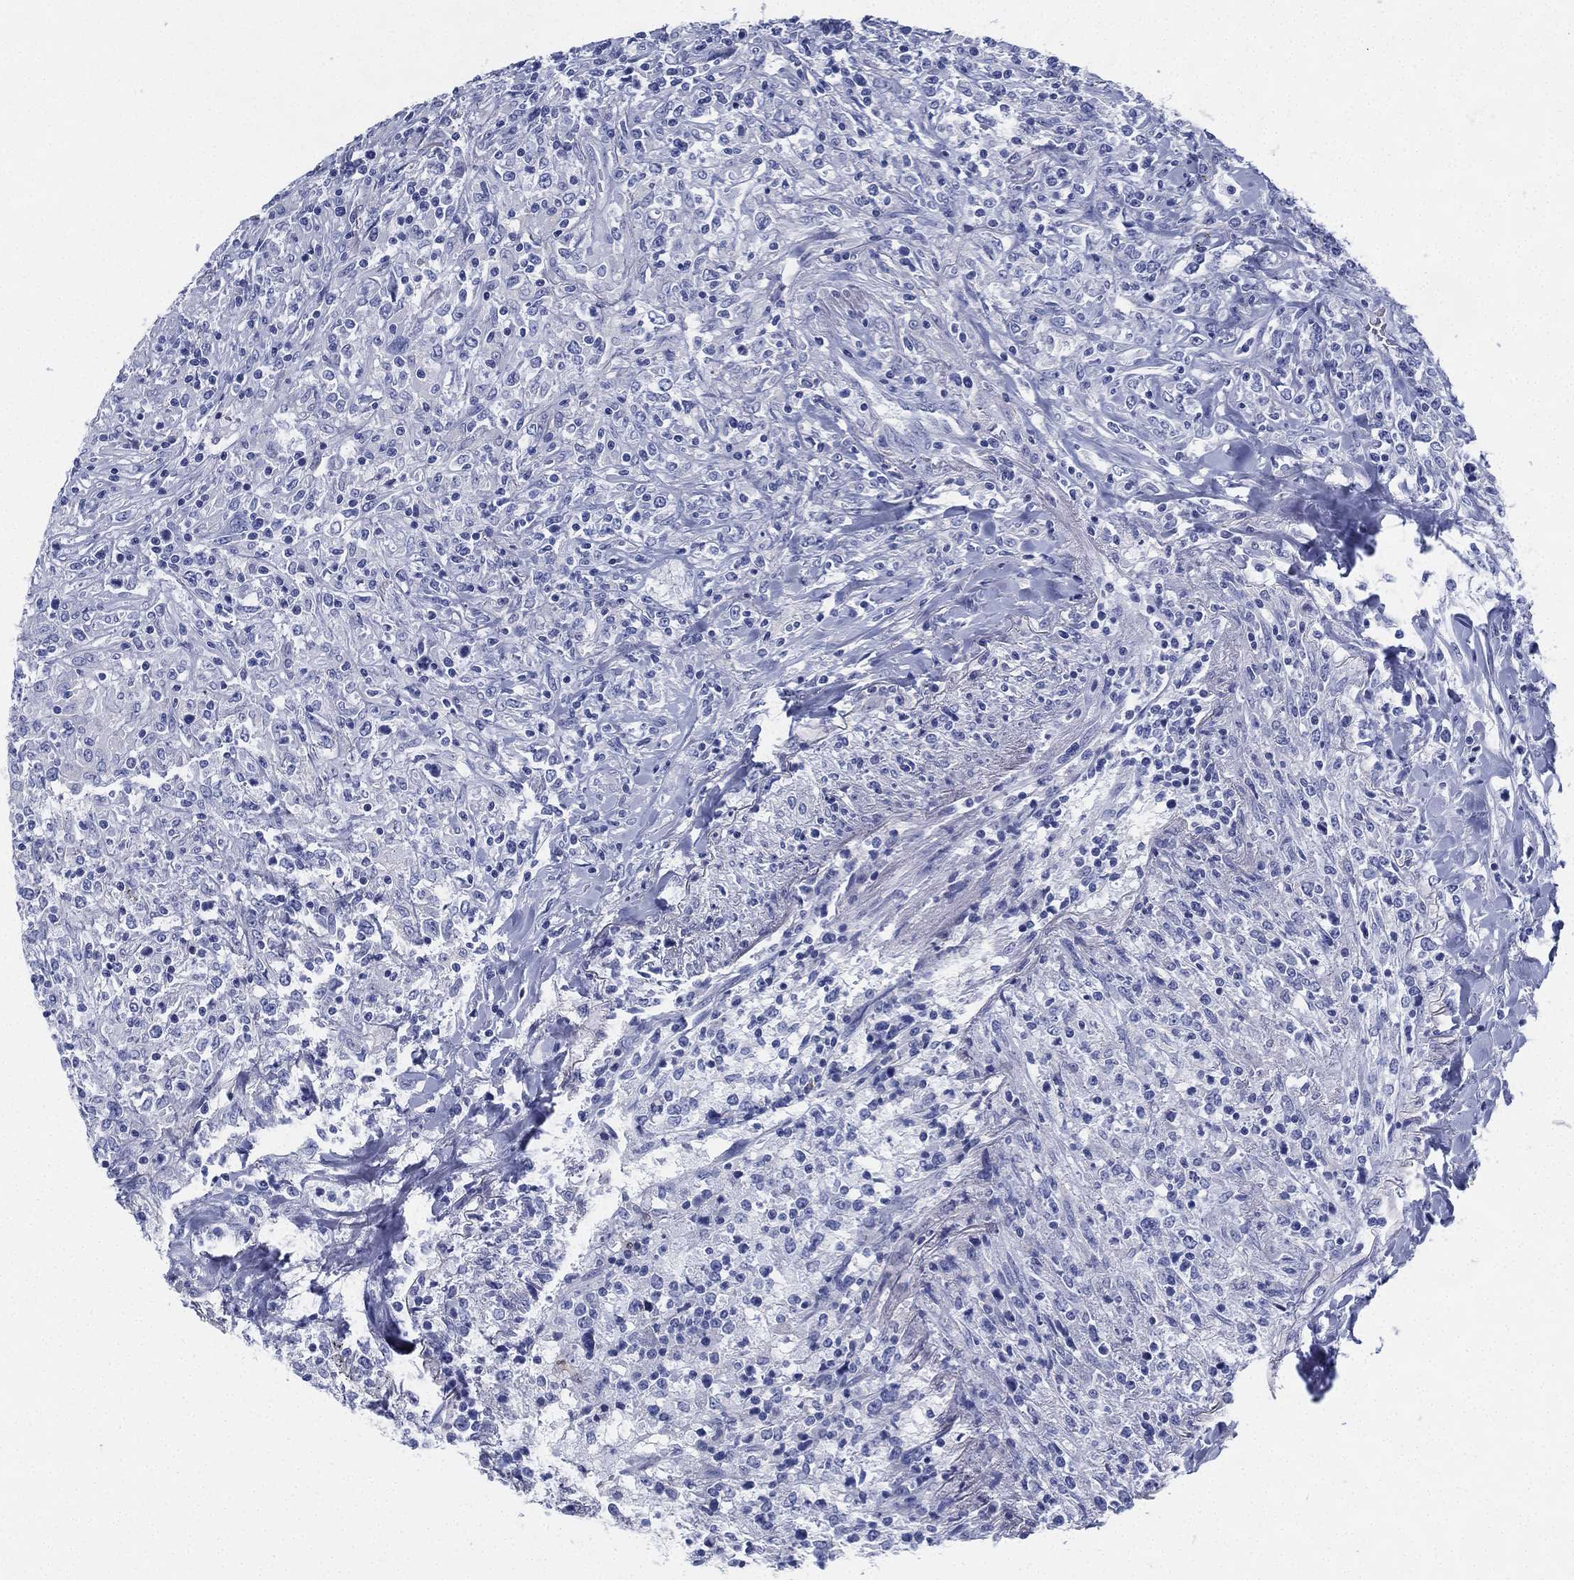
{"staining": {"intensity": "negative", "quantity": "none", "location": "none"}, "tissue": "lymphoma", "cell_type": "Tumor cells", "image_type": "cancer", "snomed": [{"axis": "morphology", "description": "Malignant lymphoma, non-Hodgkin's type, High grade"}, {"axis": "topography", "description": "Lung"}], "caption": "Lymphoma stained for a protein using IHC exhibits no expression tumor cells.", "gene": "DEFB121", "patient": {"sex": "male", "age": 79}}